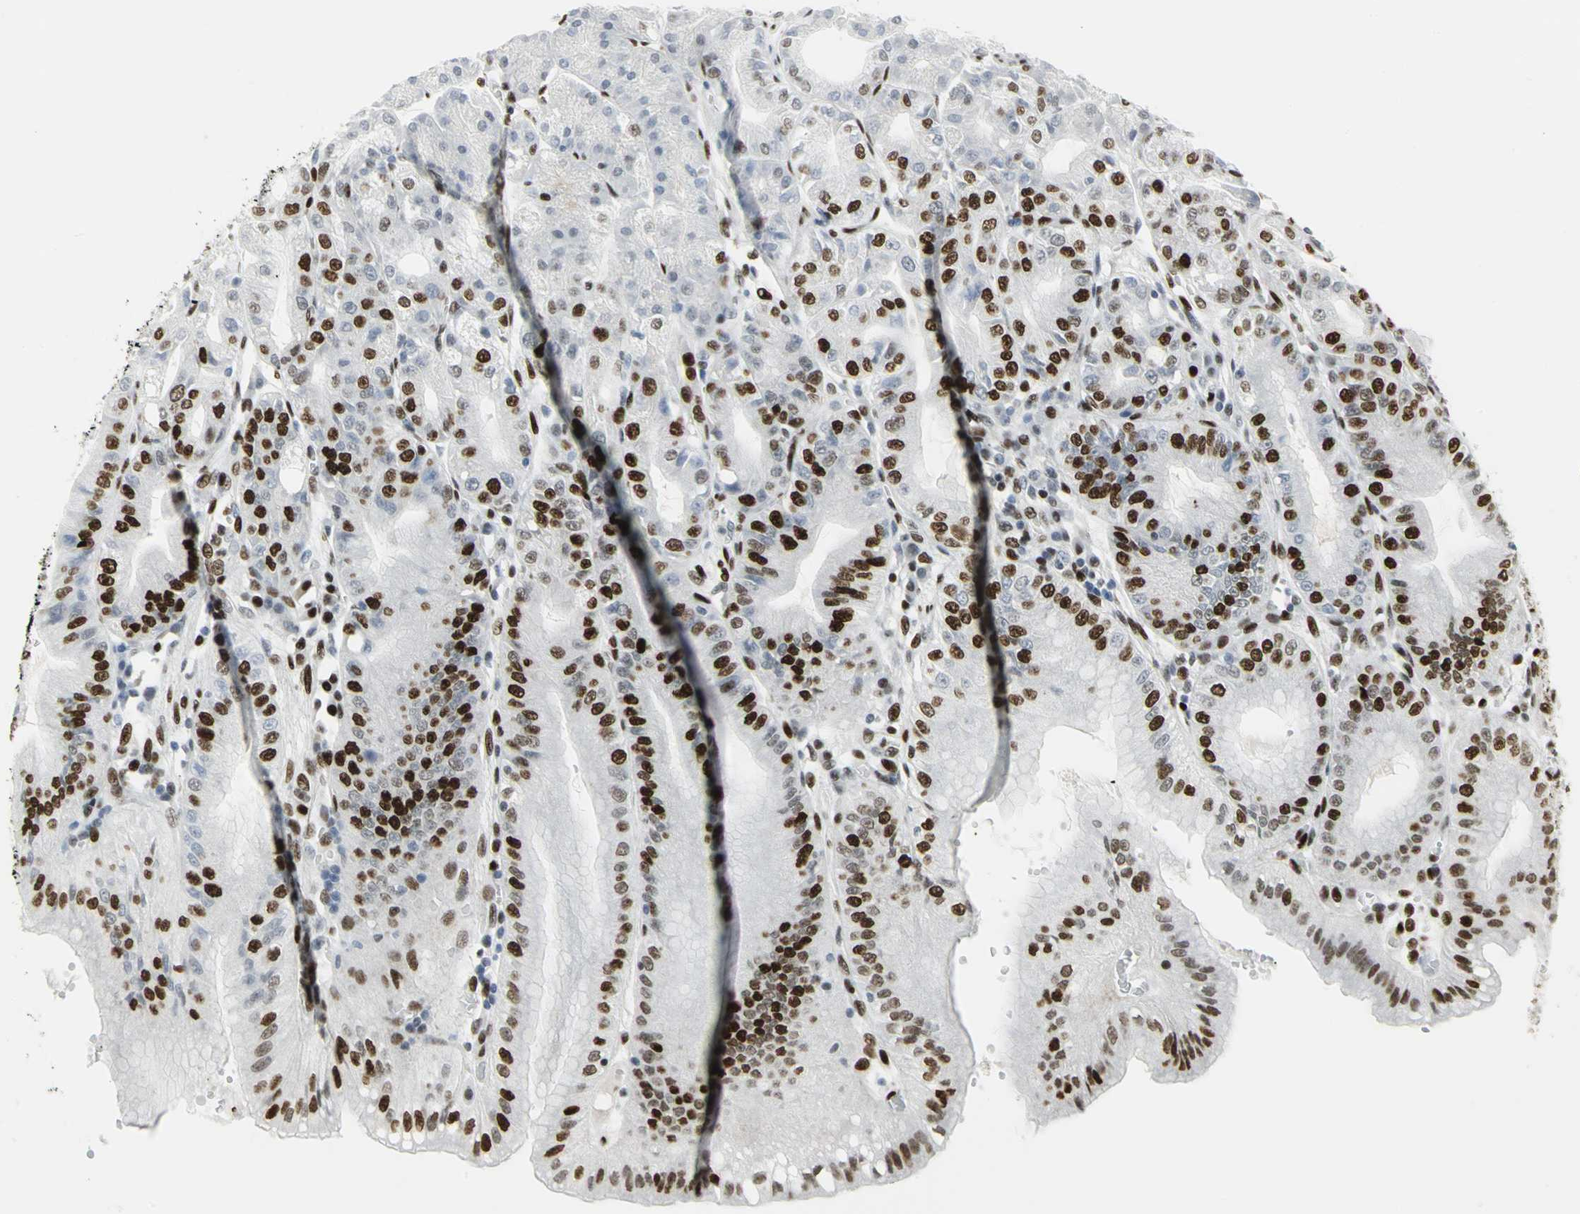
{"staining": {"intensity": "strong", "quantity": ">75%", "location": "nuclear"}, "tissue": "stomach", "cell_type": "Glandular cells", "image_type": "normal", "snomed": [{"axis": "morphology", "description": "Normal tissue, NOS"}, {"axis": "topography", "description": "Stomach, lower"}], "caption": "IHC photomicrograph of benign stomach stained for a protein (brown), which reveals high levels of strong nuclear expression in about >75% of glandular cells.", "gene": "SMARCA4", "patient": {"sex": "male", "age": 71}}